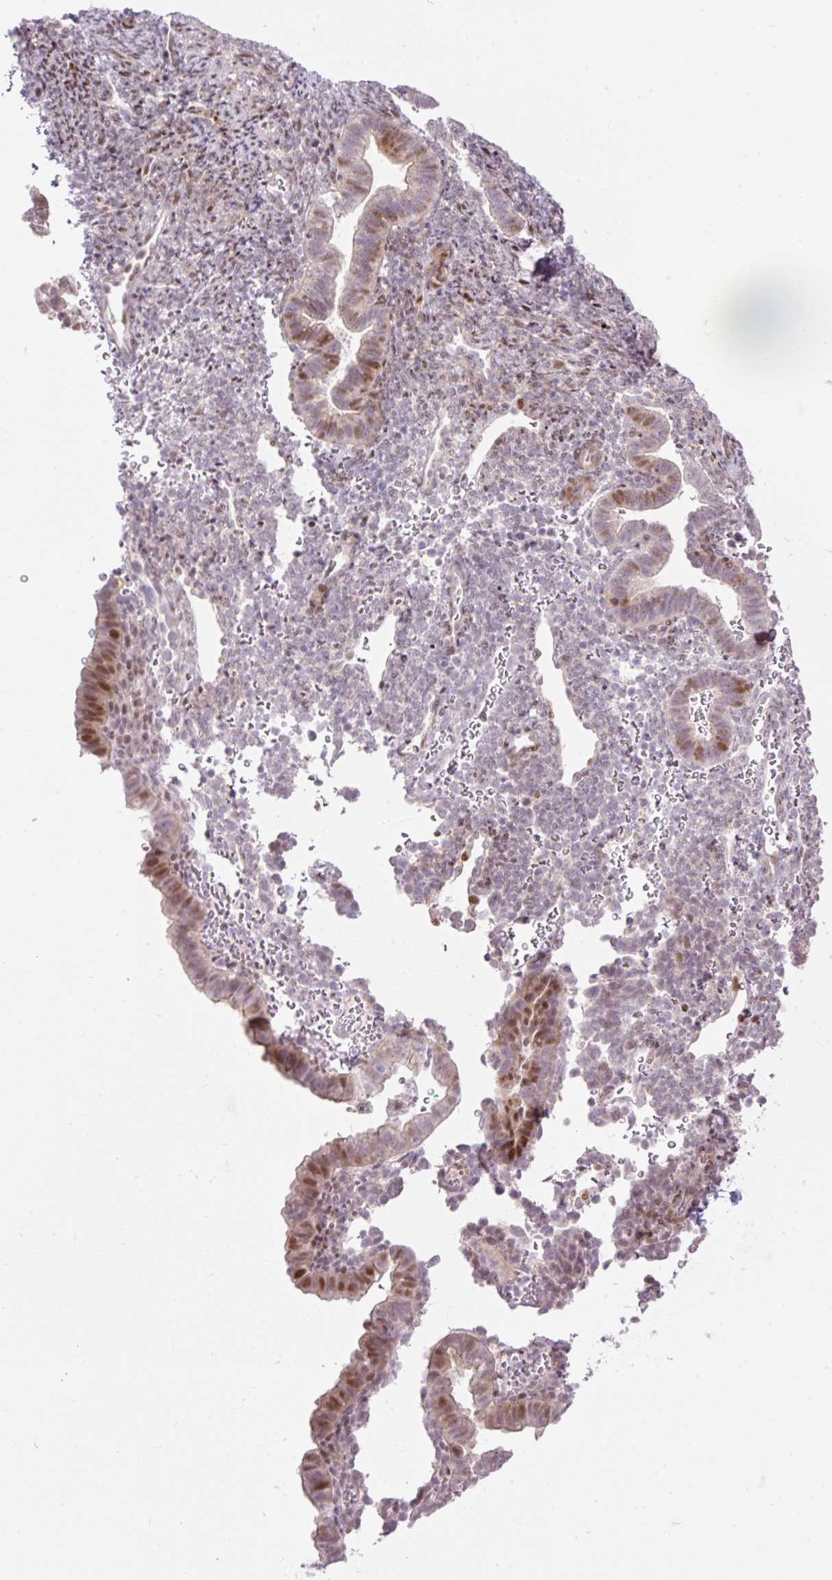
{"staining": {"intensity": "weak", "quantity": "25%-75%", "location": "nuclear"}, "tissue": "endometrium", "cell_type": "Cells in endometrial stroma", "image_type": "normal", "snomed": [{"axis": "morphology", "description": "Normal tissue, NOS"}, {"axis": "topography", "description": "Endometrium"}], "caption": "Immunohistochemistry photomicrograph of unremarkable endometrium: endometrium stained using immunohistochemistry (IHC) shows low levels of weak protein expression localized specifically in the nuclear of cells in endometrial stroma, appearing as a nuclear brown color.", "gene": "RIPPLY3", "patient": {"sex": "female", "age": 34}}